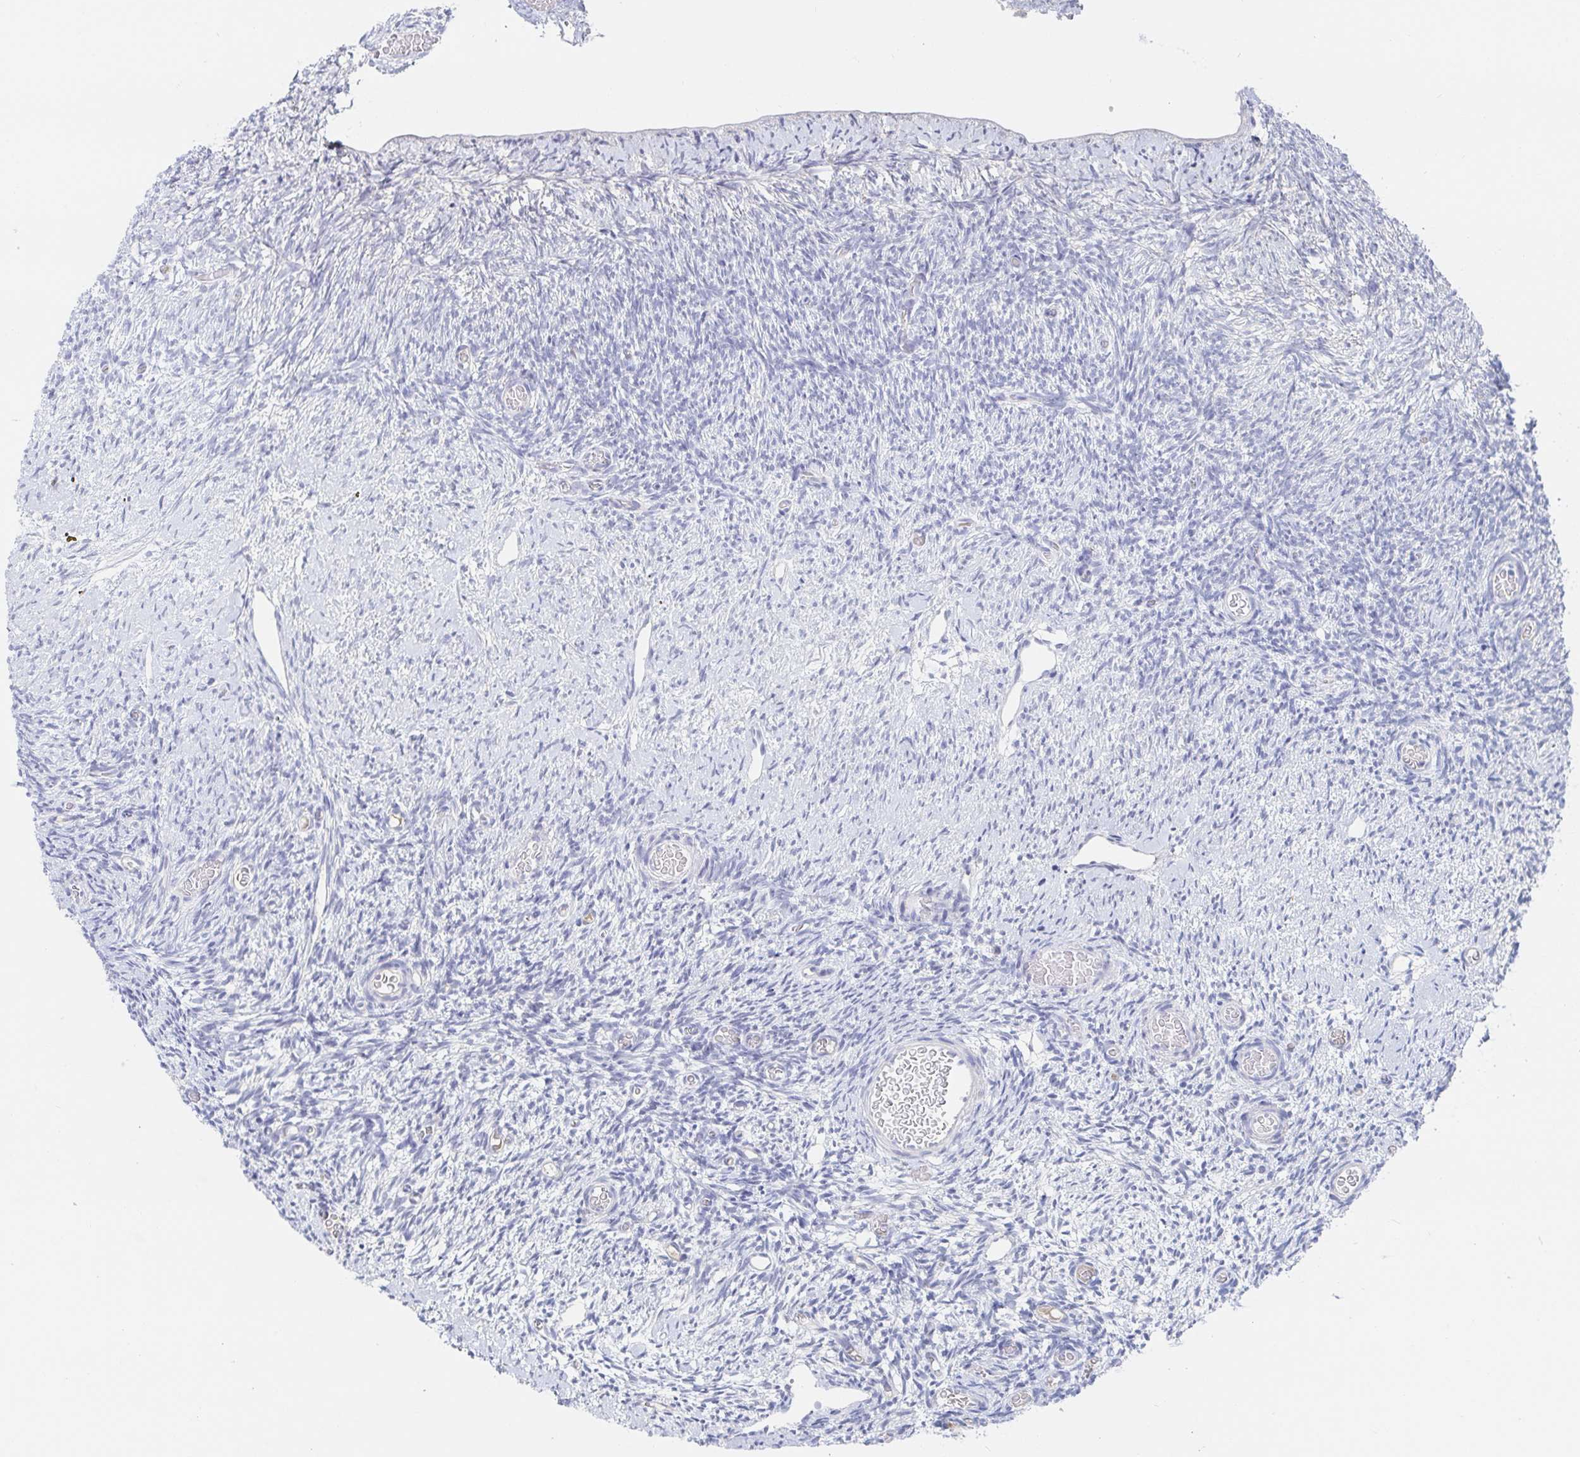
{"staining": {"intensity": "negative", "quantity": "none", "location": "none"}, "tissue": "ovary", "cell_type": "Ovarian stroma cells", "image_type": "normal", "snomed": [{"axis": "morphology", "description": "Normal tissue, NOS"}, {"axis": "topography", "description": "Ovary"}], "caption": "Immunohistochemistry photomicrograph of benign ovary: human ovary stained with DAB reveals no significant protein expression in ovarian stroma cells. Nuclei are stained in blue.", "gene": "ZNF100", "patient": {"sex": "female", "age": 39}}